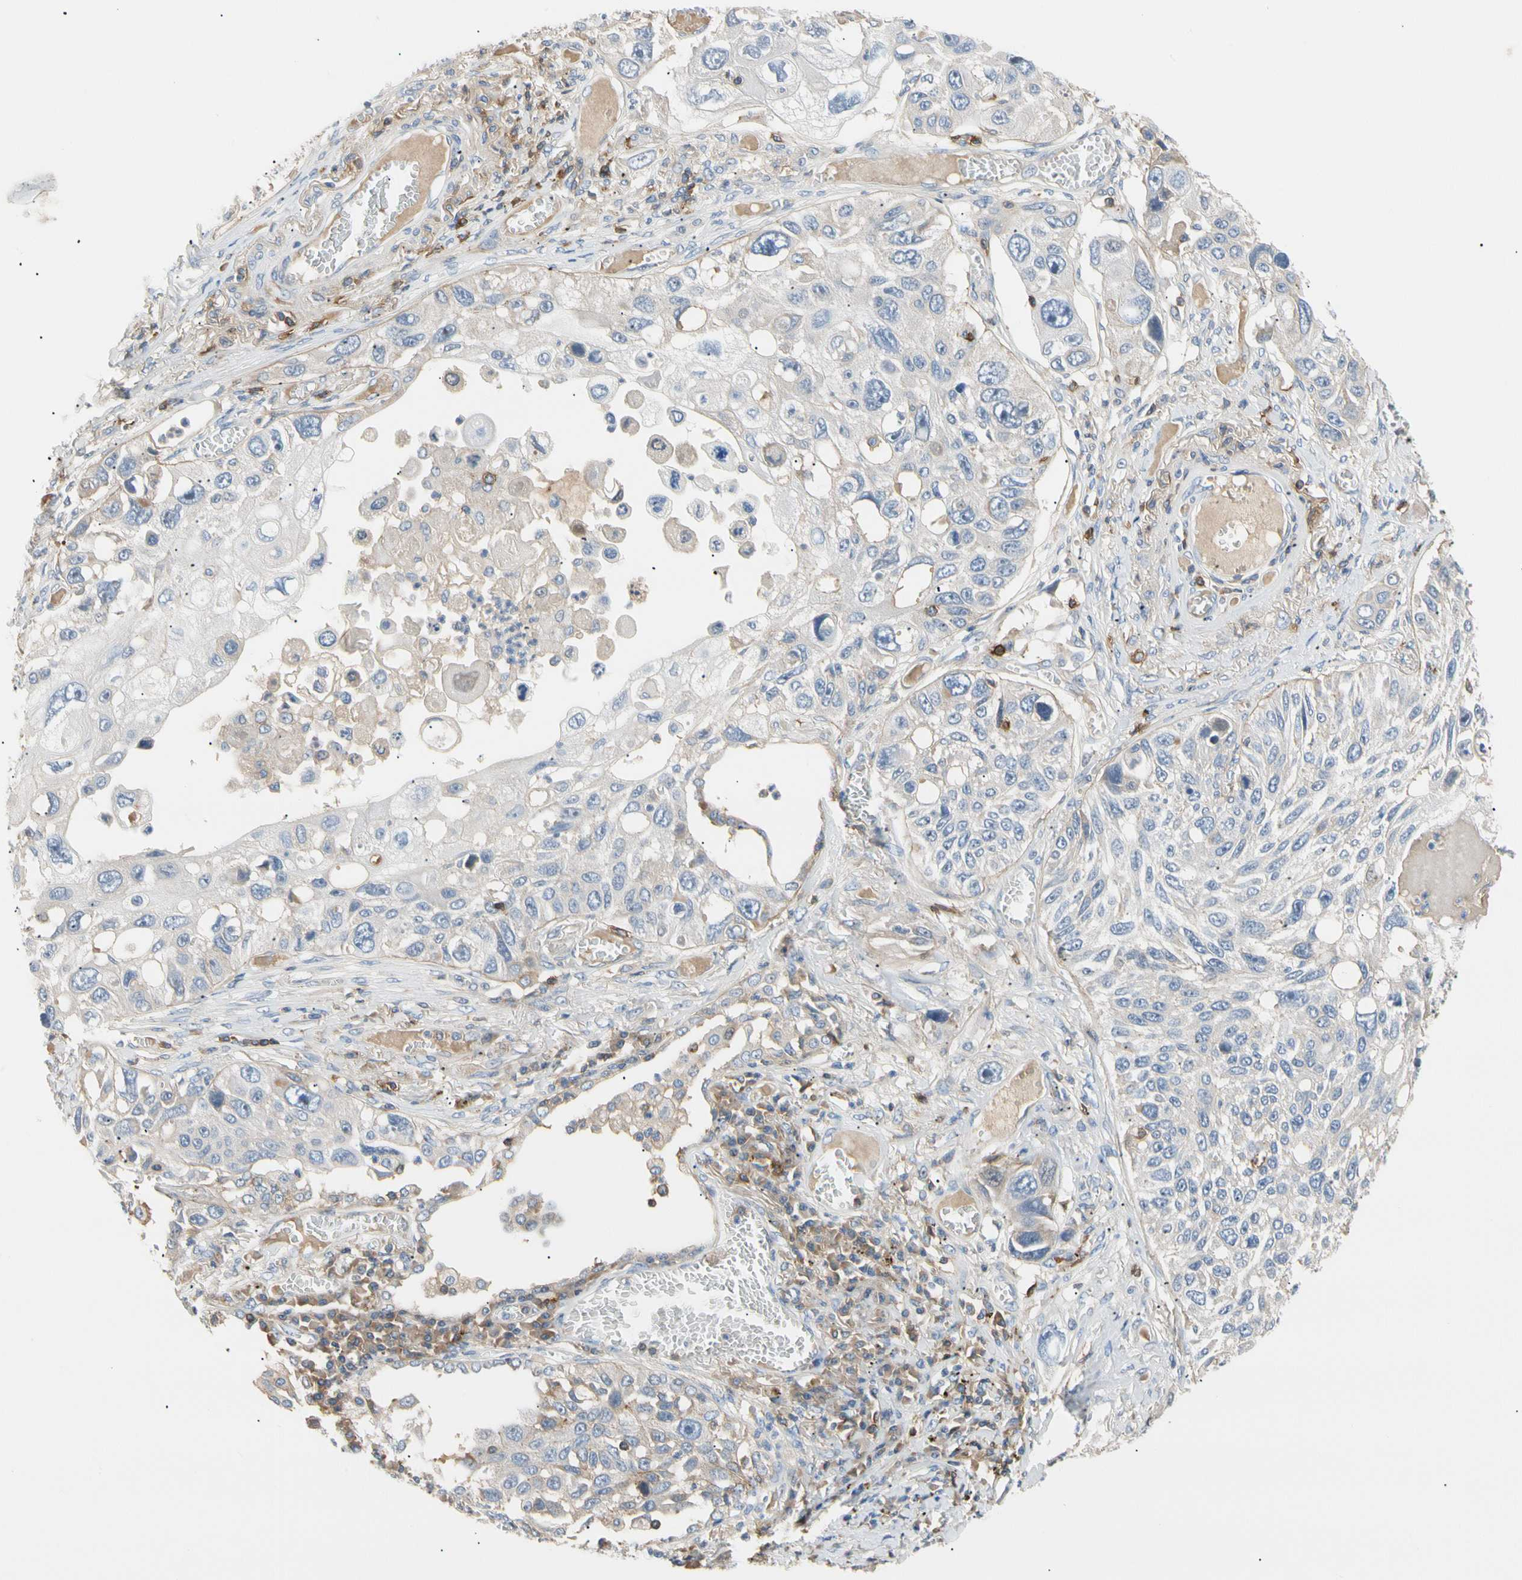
{"staining": {"intensity": "weak", "quantity": ">75%", "location": "cytoplasmic/membranous"}, "tissue": "lung cancer", "cell_type": "Tumor cells", "image_type": "cancer", "snomed": [{"axis": "morphology", "description": "Squamous cell carcinoma, NOS"}, {"axis": "topography", "description": "Lung"}], "caption": "A micrograph of lung cancer (squamous cell carcinoma) stained for a protein reveals weak cytoplasmic/membranous brown staining in tumor cells.", "gene": "TNFRSF18", "patient": {"sex": "male", "age": 71}}